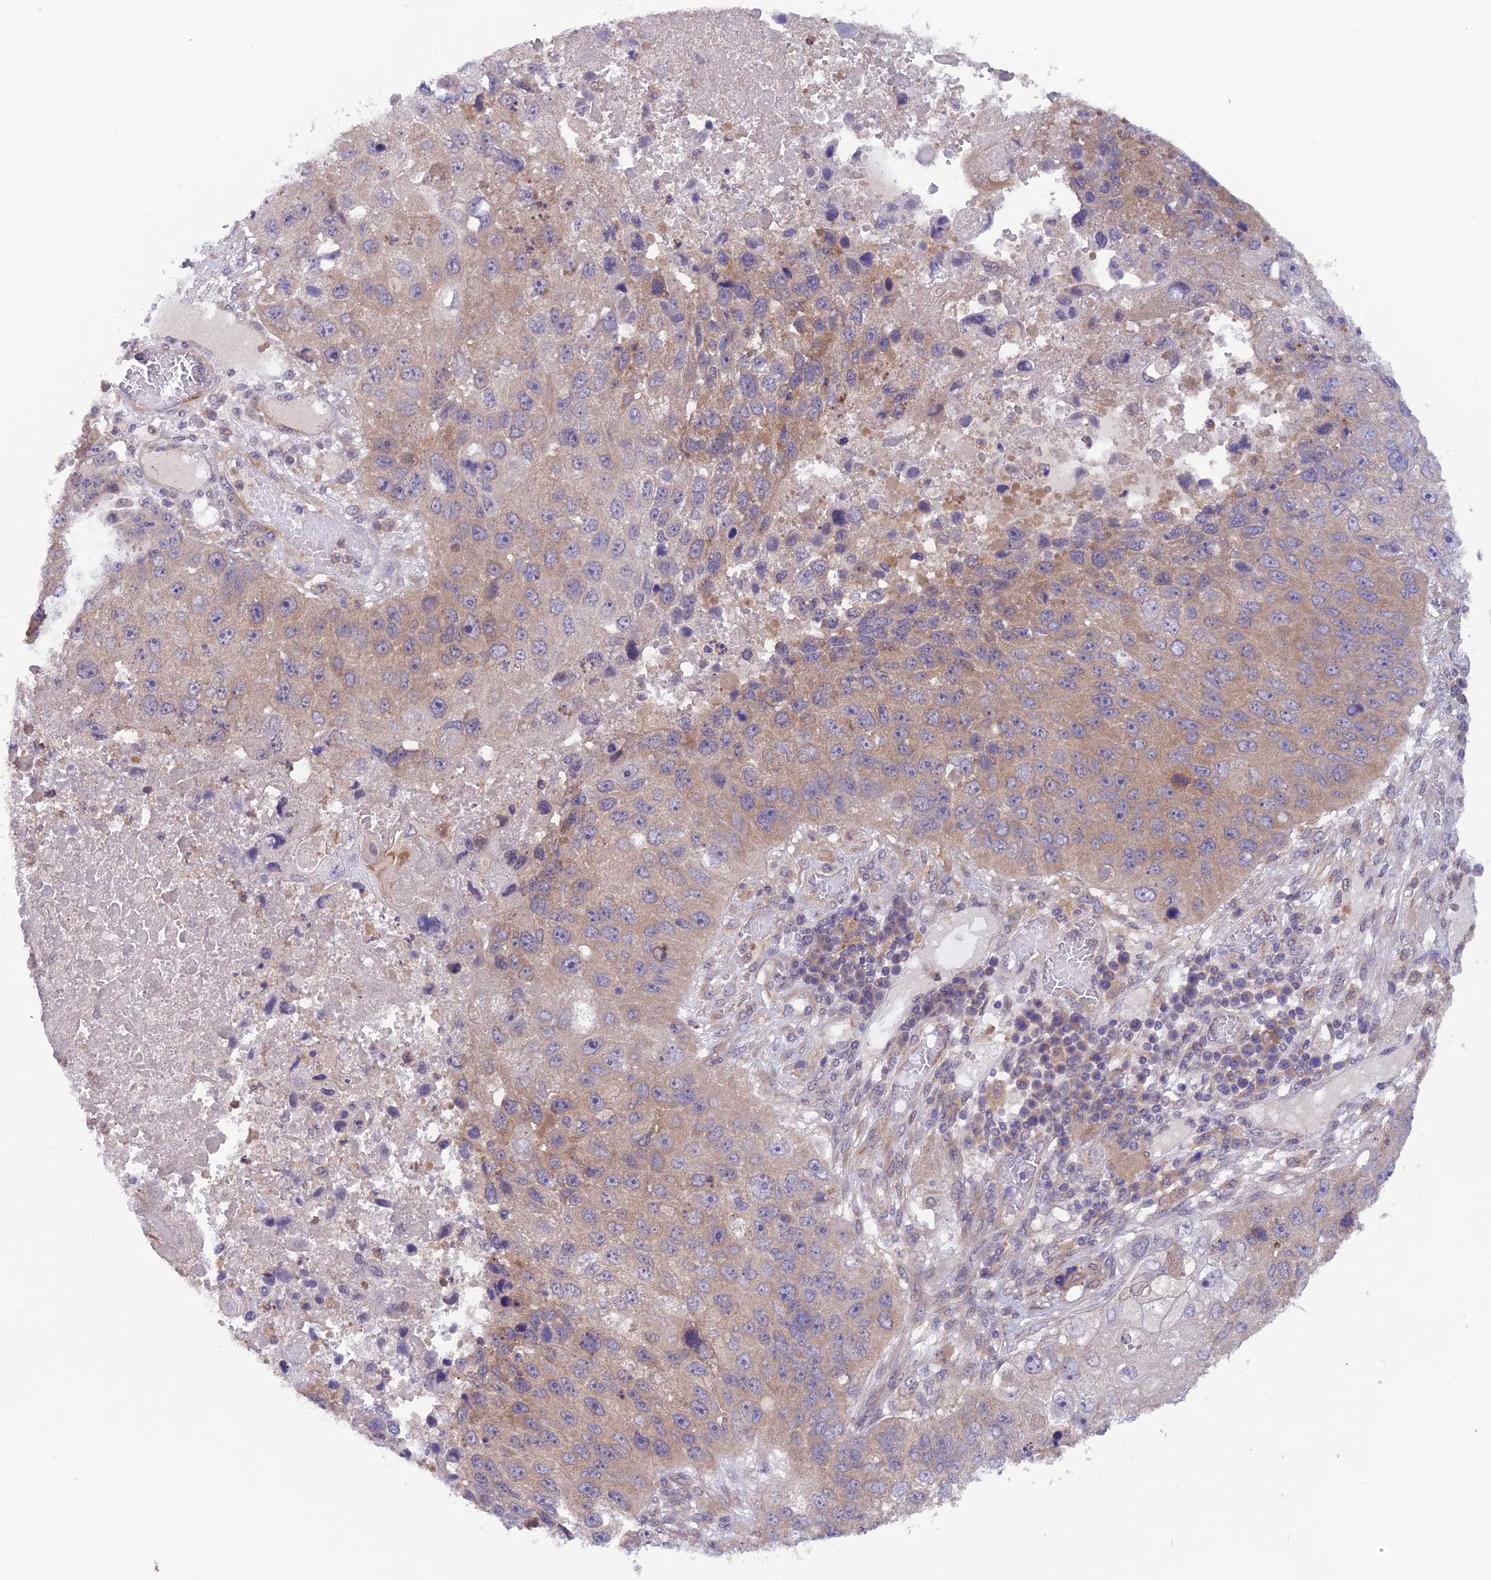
{"staining": {"intensity": "weak", "quantity": "25%-75%", "location": "cytoplasmic/membranous"}, "tissue": "lung cancer", "cell_type": "Tumor cells", "image_type": "cancer", "snomed": [{"axis": "morphology", "description": "Squamous cell carcinoma, NOS"}, {"axis": "topography", "description": "Lung"}], "caption": "Immunohistochemistry (IHC) image of neoplastic tissue: human lung cancer (squamous cell carcinoma) stained using immunohistochemistry (IHC) demonstrates low levels of weak protein expression localized specifically in the cytoplasmic/membranous of tumor cells, appearing as a cytoplasmic/membranous brown color.", "gene": "MAST2", "patient": {"sex": "male", "age": 61}}